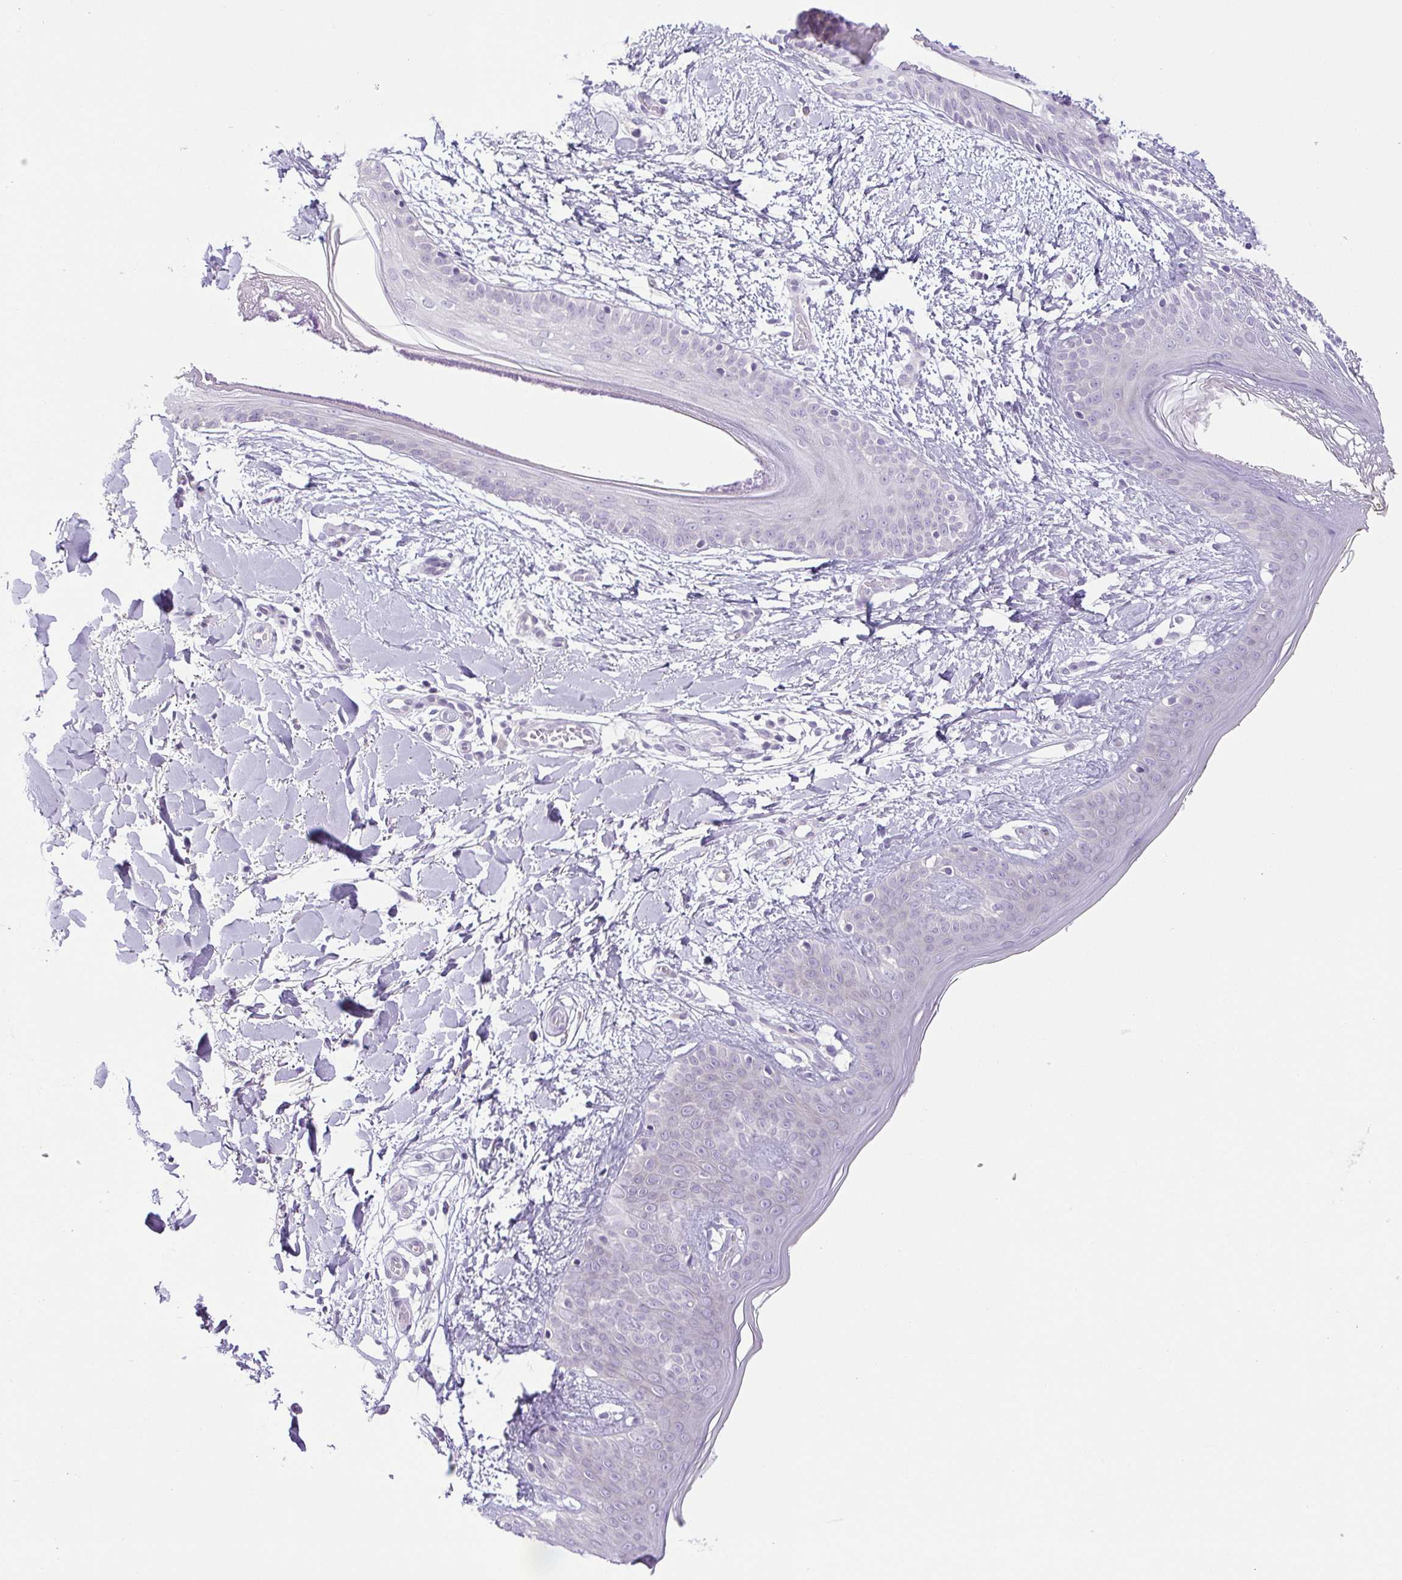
{"staining": {"intensity": "negative", "quantity": "none", "location": "none"}, "tissue": "skin", "cell_type": "Fibroblasts", "image_type": "normal", "snomed": [{"axis": "morphology", "description": "Normal tissue, NOS"}, {"axis": "topography", "description": "Skin"}], "caption": "Histopathology image shows no significant protein staining in fibroblasts of normal skin. (Stains: DAB immunohistochemistry with hematoxylin counter stain, Microscopy: brightfield microscopy at high magnification).", "gene": "PAPPA2", "patient": {"sex": "female", "age": 34}}